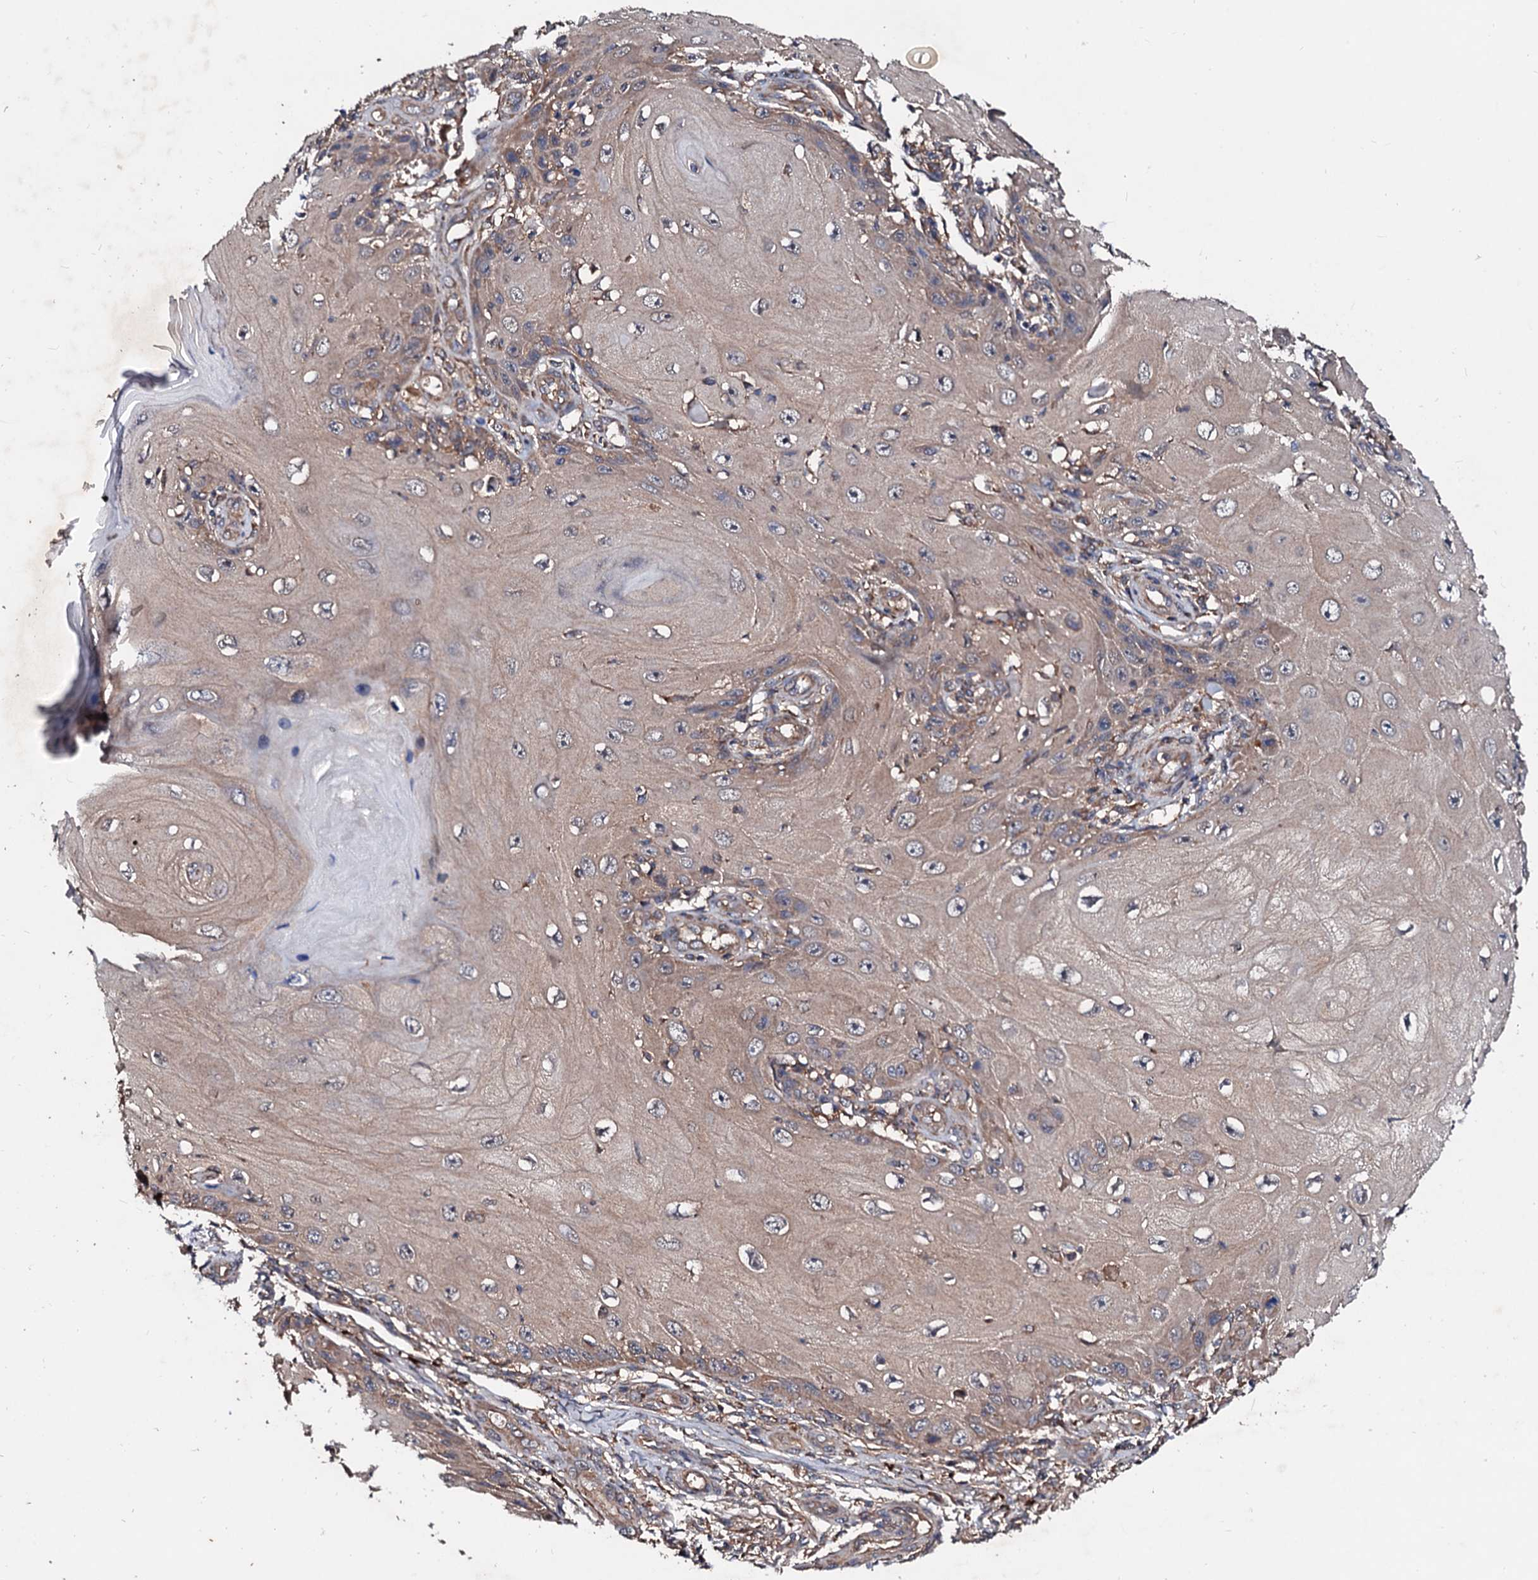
{"staining": {"intensity": "weak", "quantity": ">75%", "location": "cytoplasmic/membranous"}, "tissue": "skin cancer", "cell_type": "Tumor cells", "image_type": "cancer", "snomed": [{"axis": "morphology", "description": "Squamous cell carcinoma, NOS"}, {"axis": "topography", "description": "Skin"}], "caption": "Skin cancer (squamous cell carcinoma) stained with a brown dye shows weak cytoplasmic/membranous positive positivity in approximately >75% of tumor cells.", "gene": "EXTL1", "patient": {"sex": "female", "age": 73}}